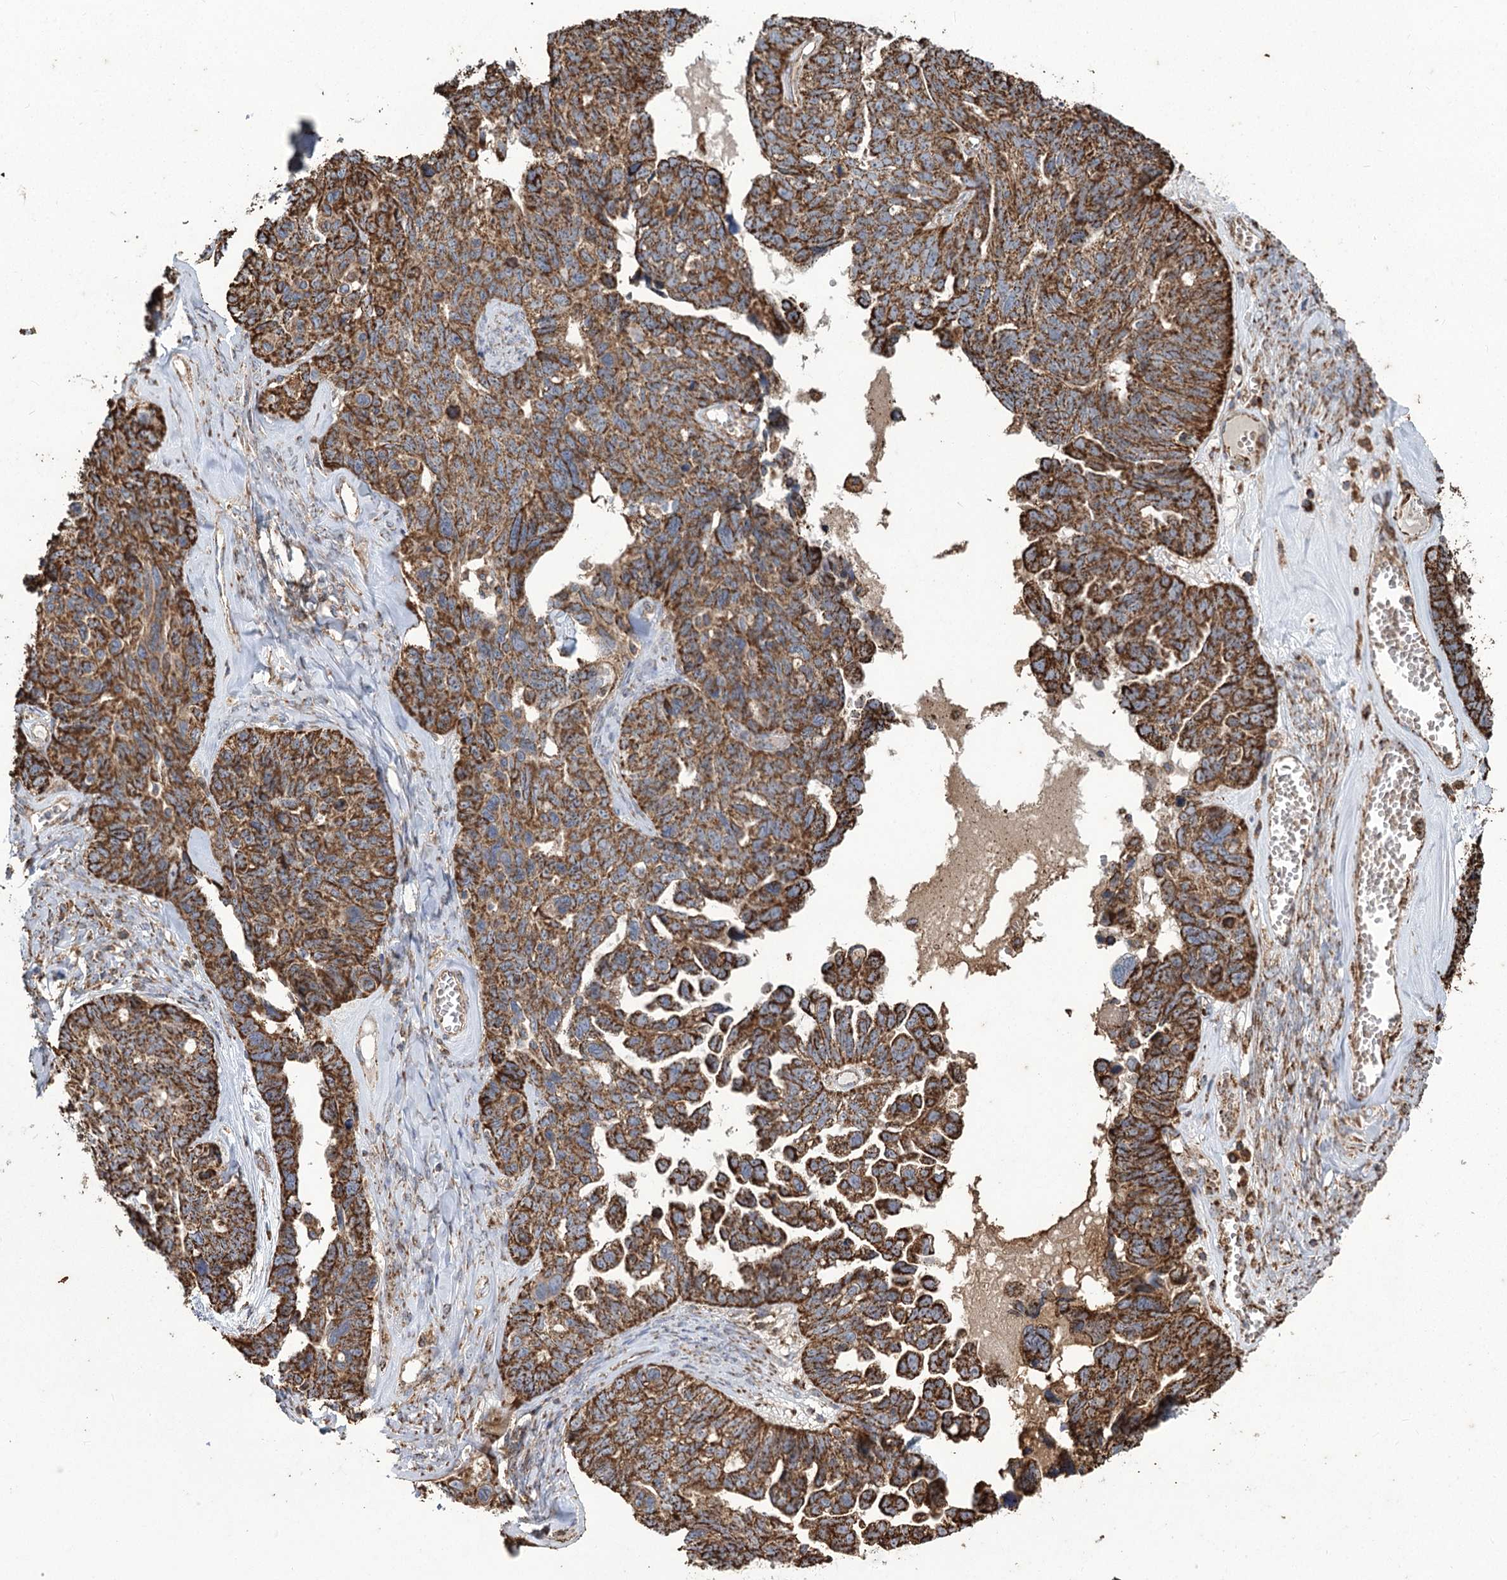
{"staining": {"intensity": "strong", "quantity": ">75%", "location": "cytoplasmic/membranous"}, "tissue": "ovarian cancer", "cell_type": "Tumor cells", "image_type": "cancer", "snomed": [{"axis": "morphology", "description": "Cystadenocarcinoma, serous, NOS"}, {"axis": "topography", "description": "Ovary"}], "caption": "A histopathology image showing strong cytoplasmic/membranous staining in about >75% of tumor cells in ovarian cancer, as visualized by brown immunohistochemical staining.", "gene": "CARD19", "patient": {"sex": "female", "age": 79}}